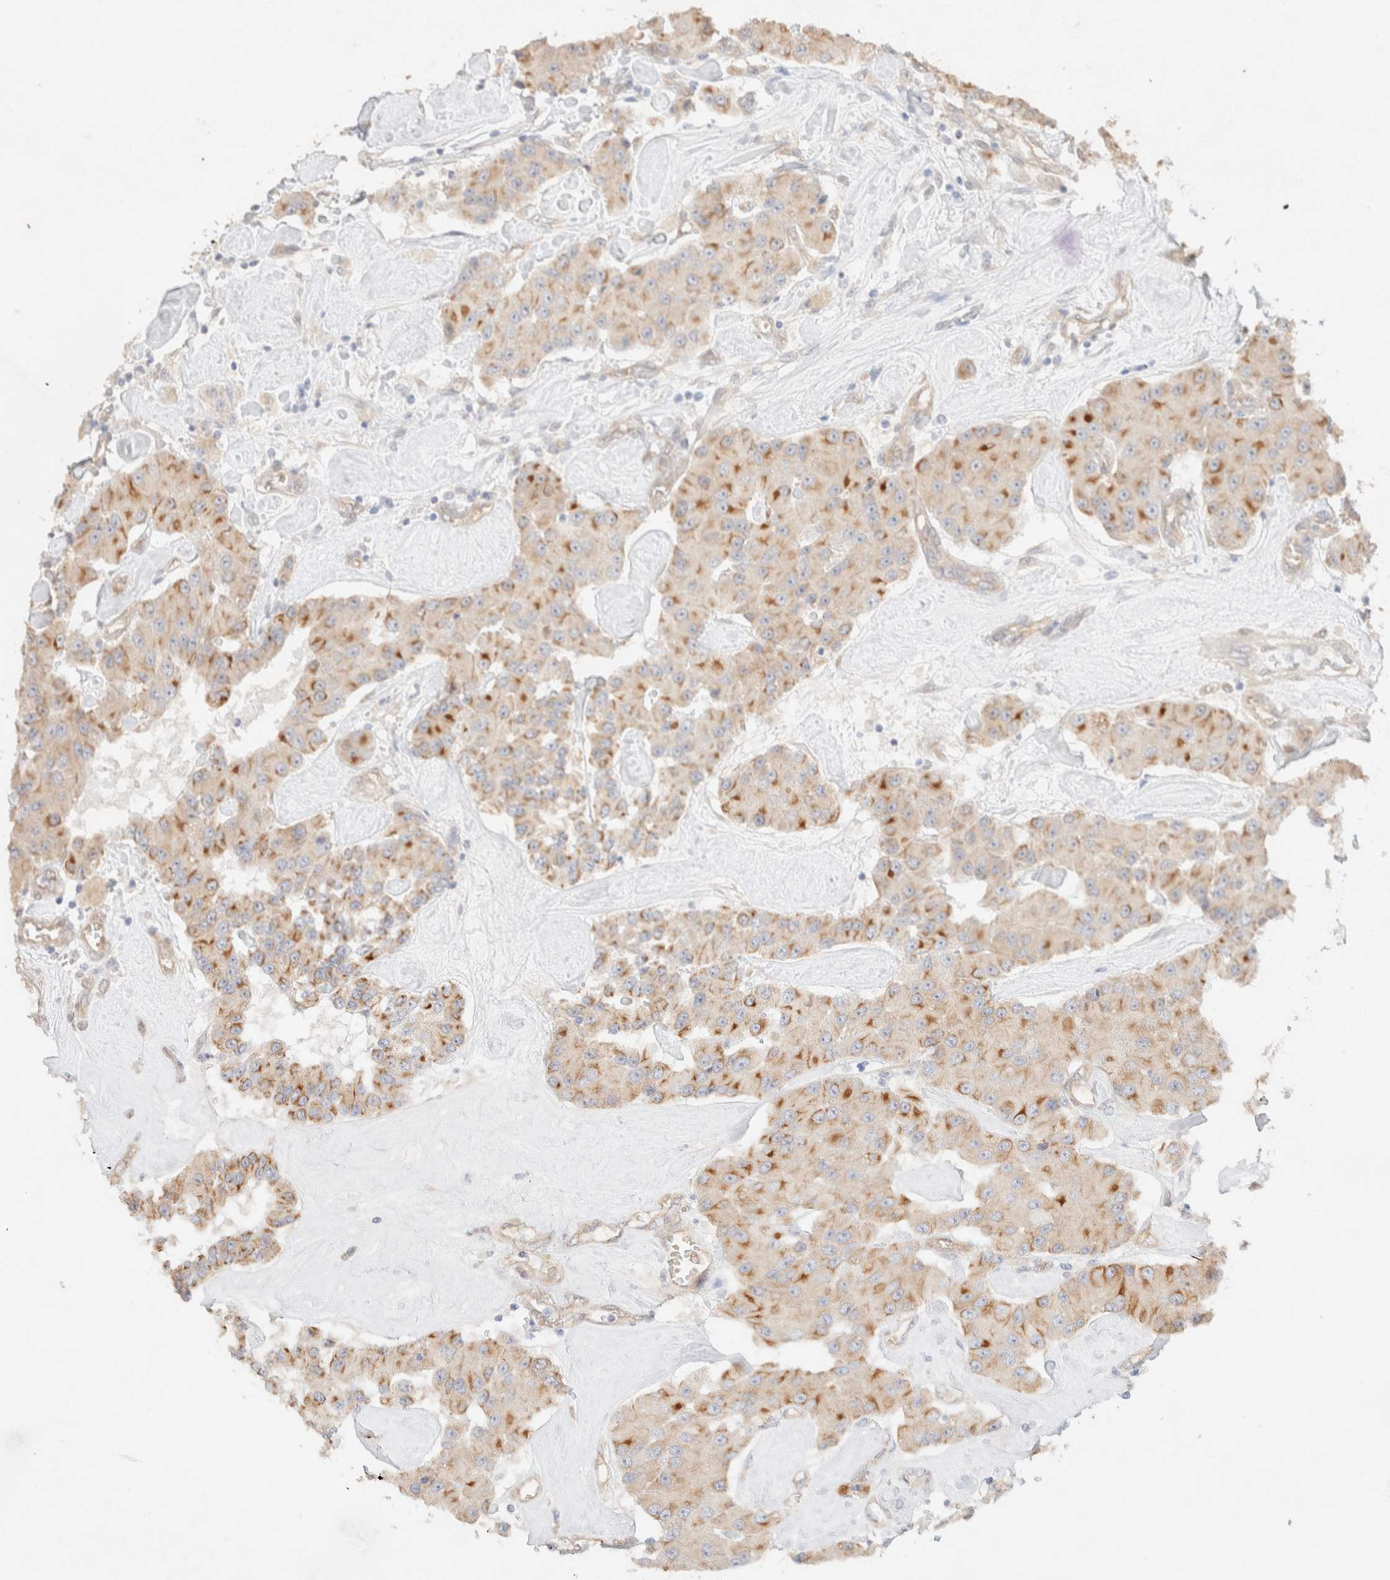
{"staining": {"intensity": "strong", "quantity": "25%-75%", "location": "cytoplasmic/membranous"}, "tissue": "carcinoid", "cell_type": "Tumor cells", "image_type": "cancer", "snomed": [{"axis": "morphology", "description": "Carcinoid, malignant, NOS"}, {"axis": "topography", "description": "Pancreas"}], "caption": "This is an image of IHC staining of malignant carcinoid, which shows strong positivity in the cytoplasmic/membranous of tumor cells.", "gene": "CSNK1E", "patient": {"sex": "male", "age": 41}}